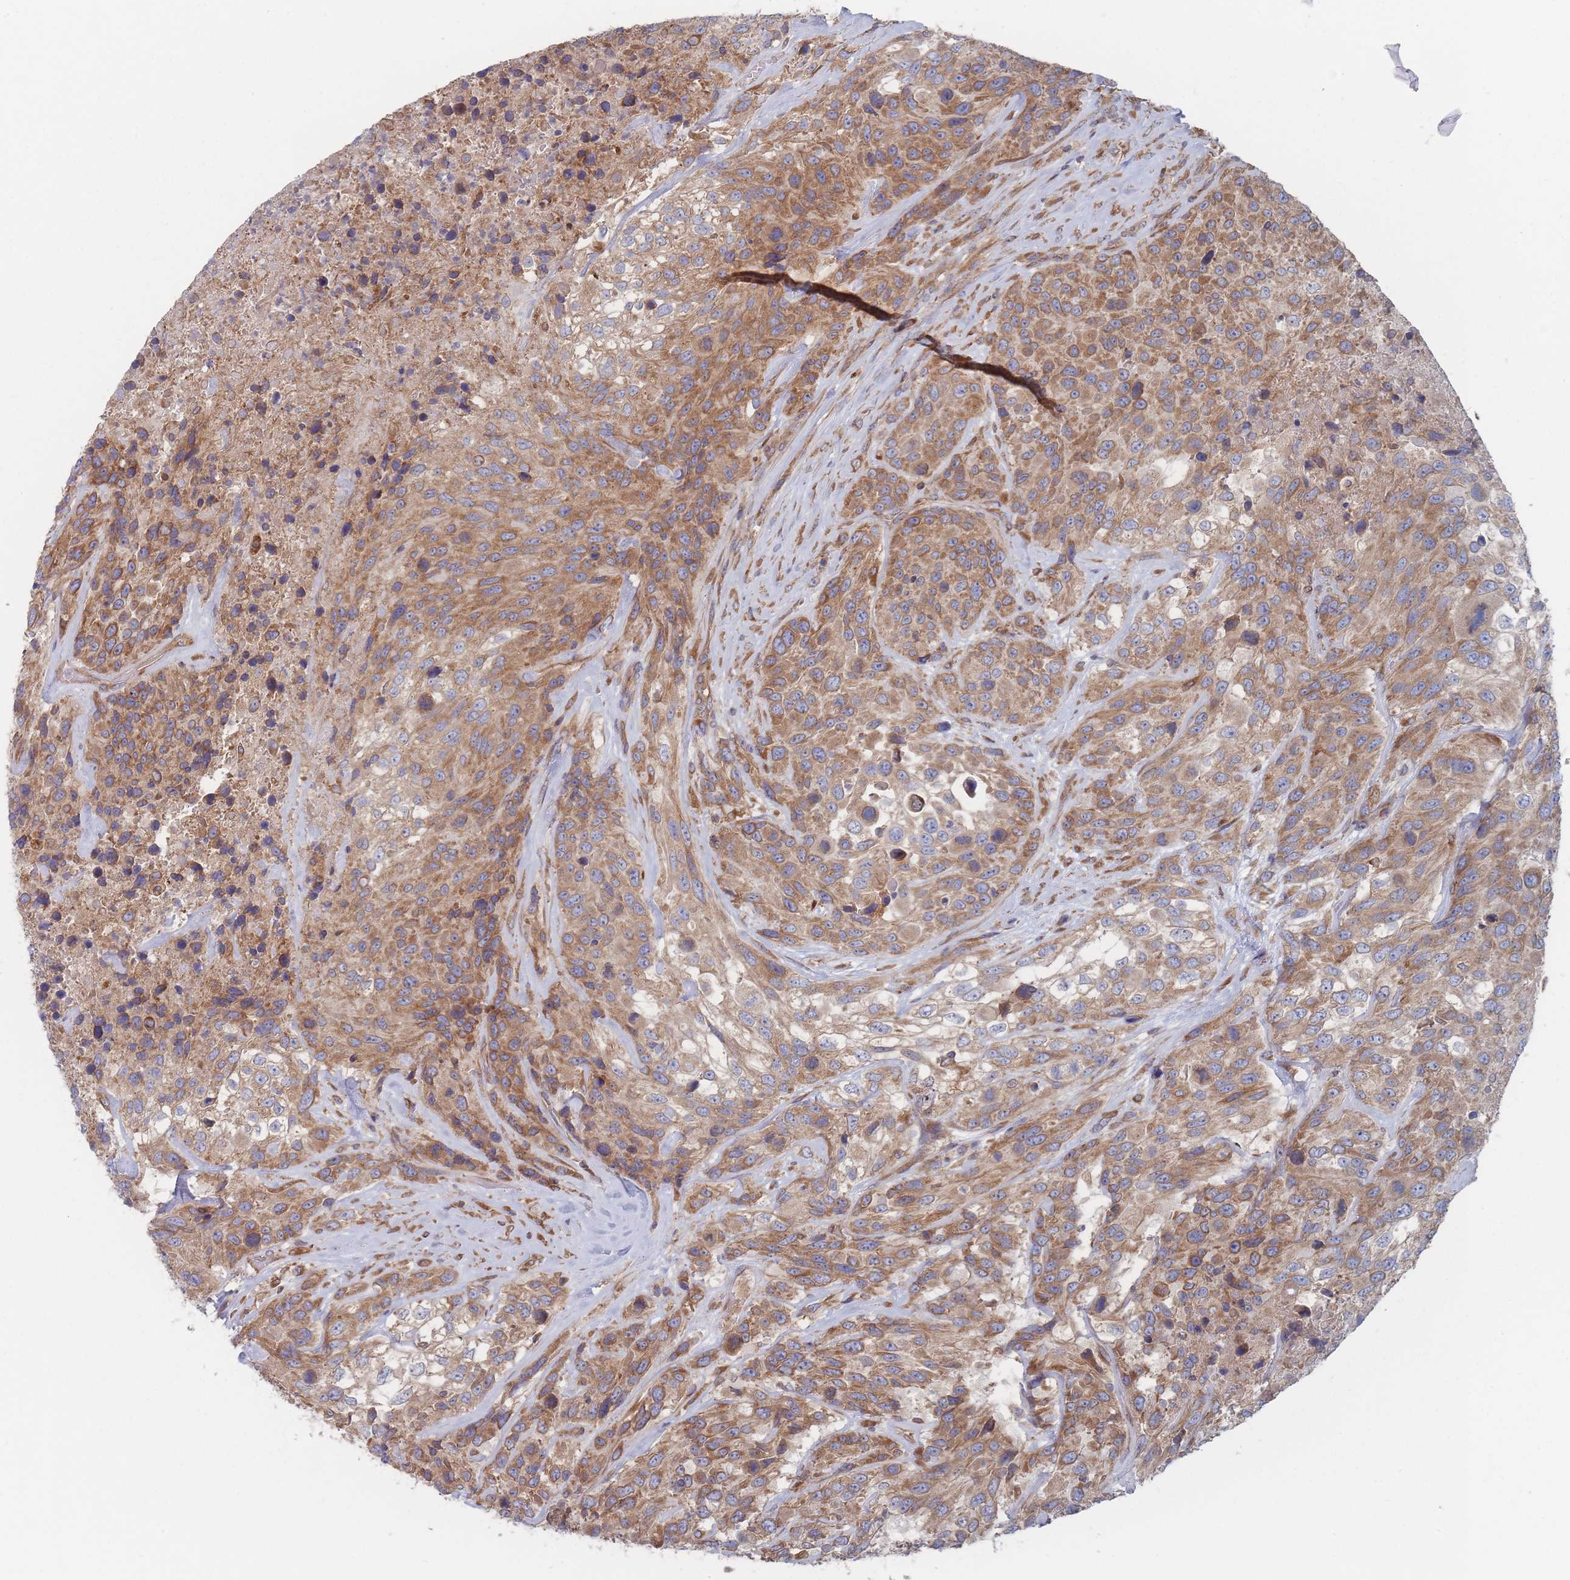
{"staining": {"intensity": "moderate", "quantity": ">75%", "location": "cytoplasmic/membranous"}, "tissue": "urothelial cancer", "cell_type": "Tumor cells", "image_type": "cancer", "snomed": [{"axis": "morphology", "description": "Urothelial carcinoma, High grade"}, {"axis": "topography", "description": "Urinary bladder"}], "caption": "A brown stain highlights moderate cytoplasmic/membranous staining of a protein in high-grade urothelial carcinoma tumor cells.", "gene": "KDSR", "patient": {"sex": "female", "age": 70}}